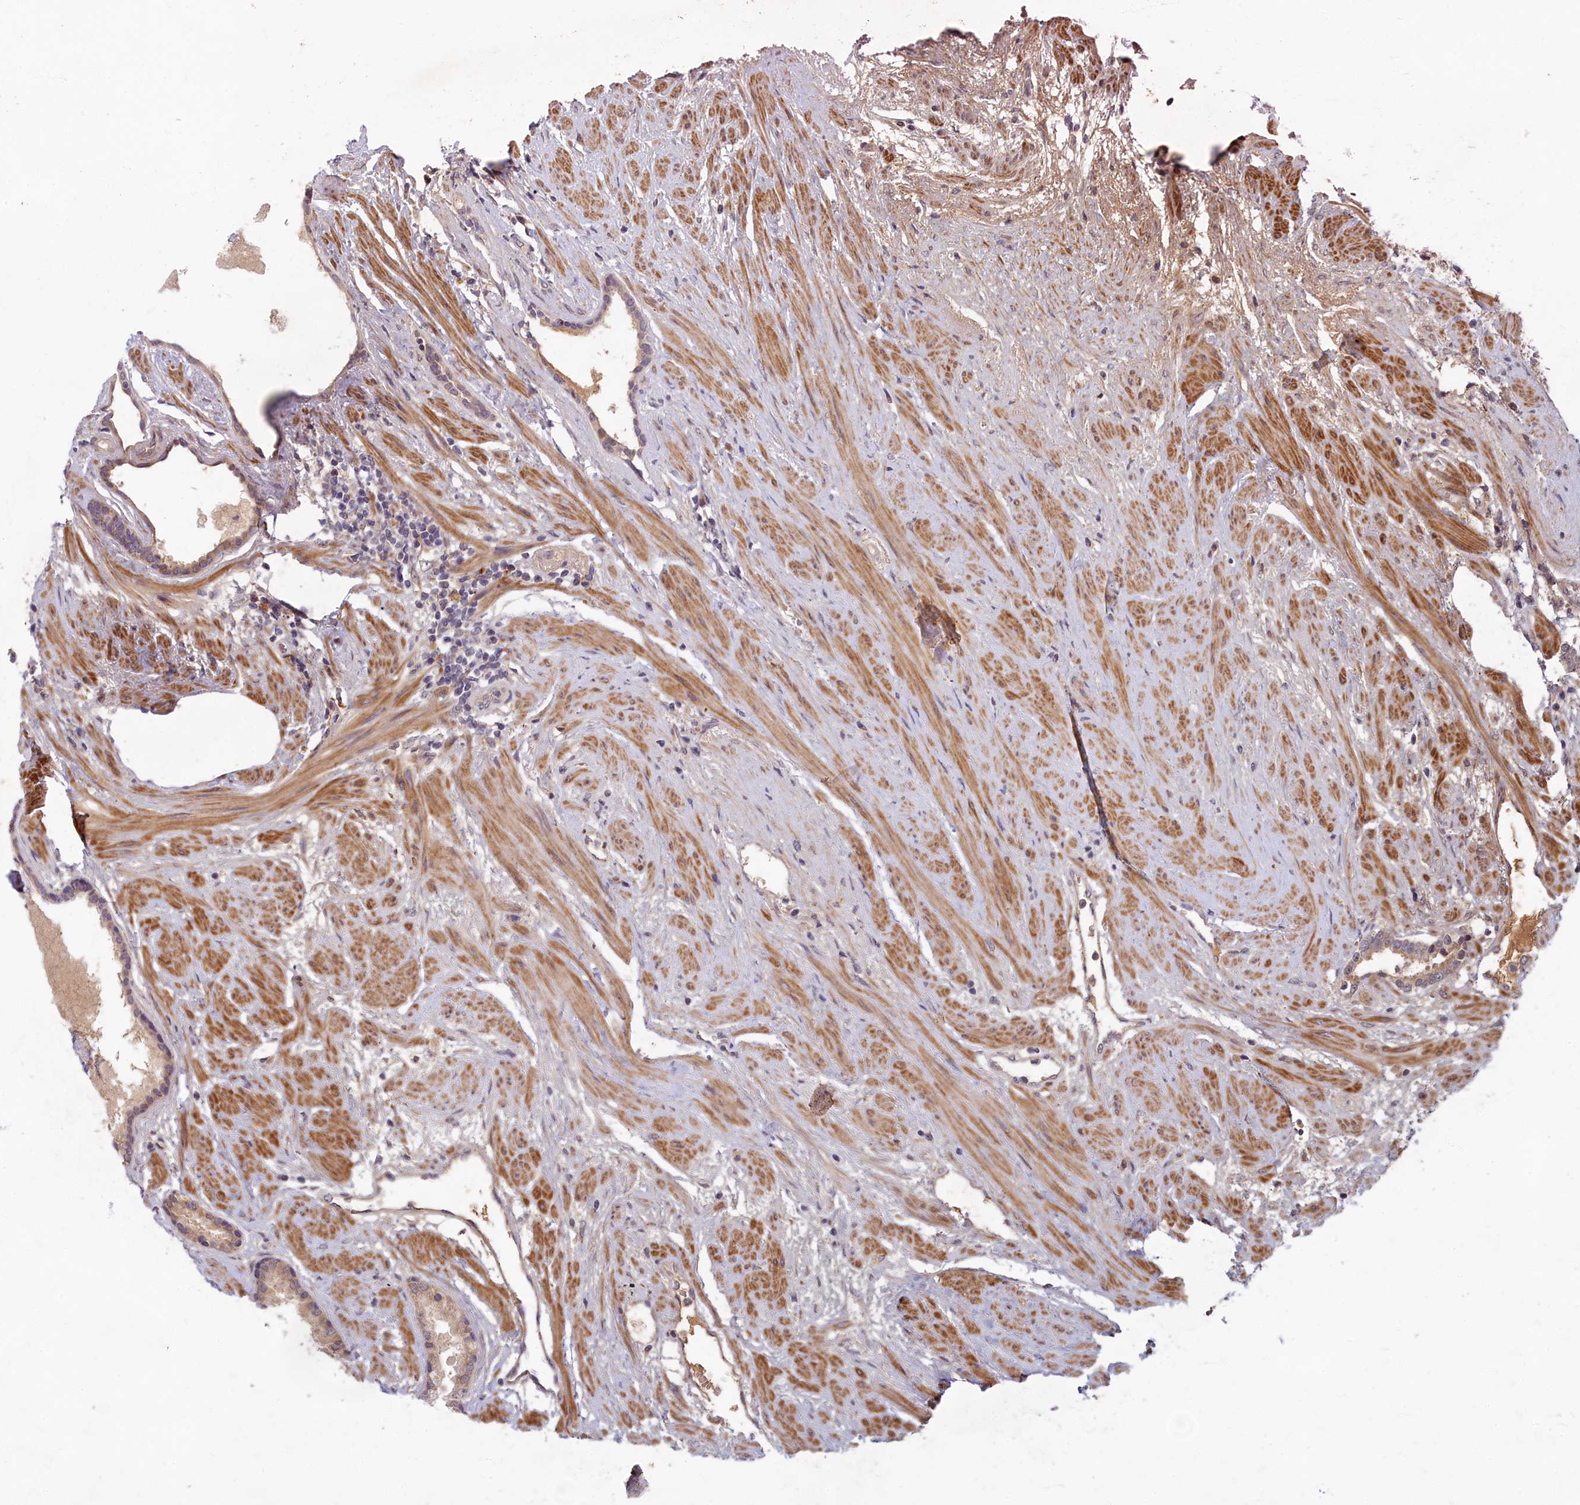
{"staining": {"intensity": "weak", "quantity": "<25%", "location": "cytoplasmic/membranous"}, "tissue": "prostate cancer", "cell_type": "Tumor cells", "image_type": "cancer", "snomed": [{"axis": "morphology", "description": "Adenocarcinoma, Low grade"}, {"axis": "topography", "description": "Prostate"}], "caption": "Immunohistochemical staining of human low-grade adenocarcinoma (prostate) exhibits no significant expression in tumor cells.", "gene": "EARS2", "patient": {"sex": "male", "age": 59}}